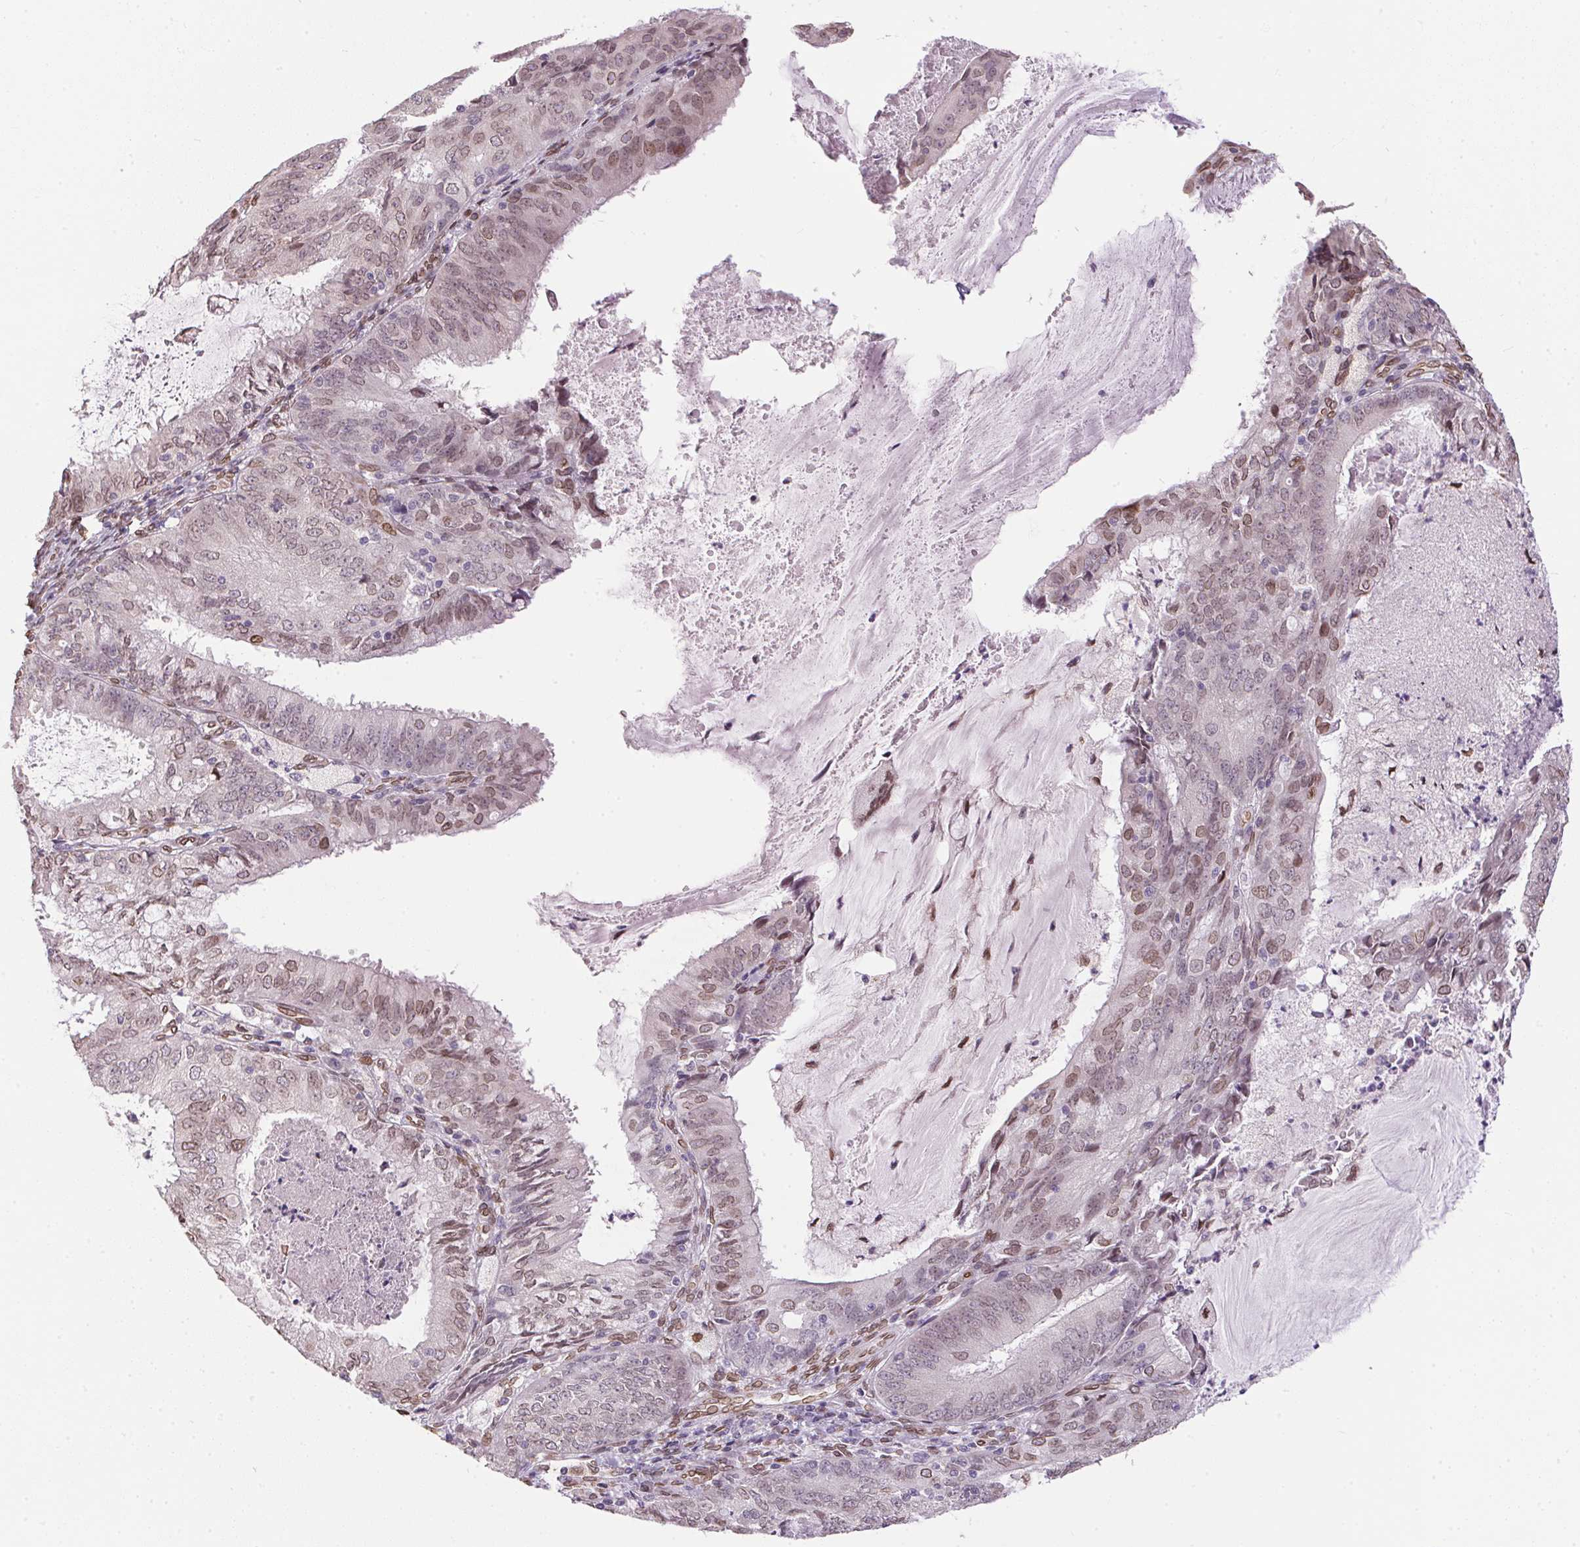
{"staining": {"intensity": "weak", "quantity": ">75%", "location": "cytoplasmic/membranous,nuclear"}, "tissue": "endometrial cancer", "cell_type": "Tumor cells", "image_type": "cancer", "snomed": [{"axis": "morphology", "description": "Adenocarcinoma, NOS"}, {"axis": "topography", "description": "Endometrium"}], "caption": "Immunohistochemical staining of human adenocarcinoma (endometrial) shows weak cytoplasmic/membranous and nuclear protein positivity in about >75% of tumor cells.", "gene": "TMEM175", "patient": {"sex": "female", "age": 57}}